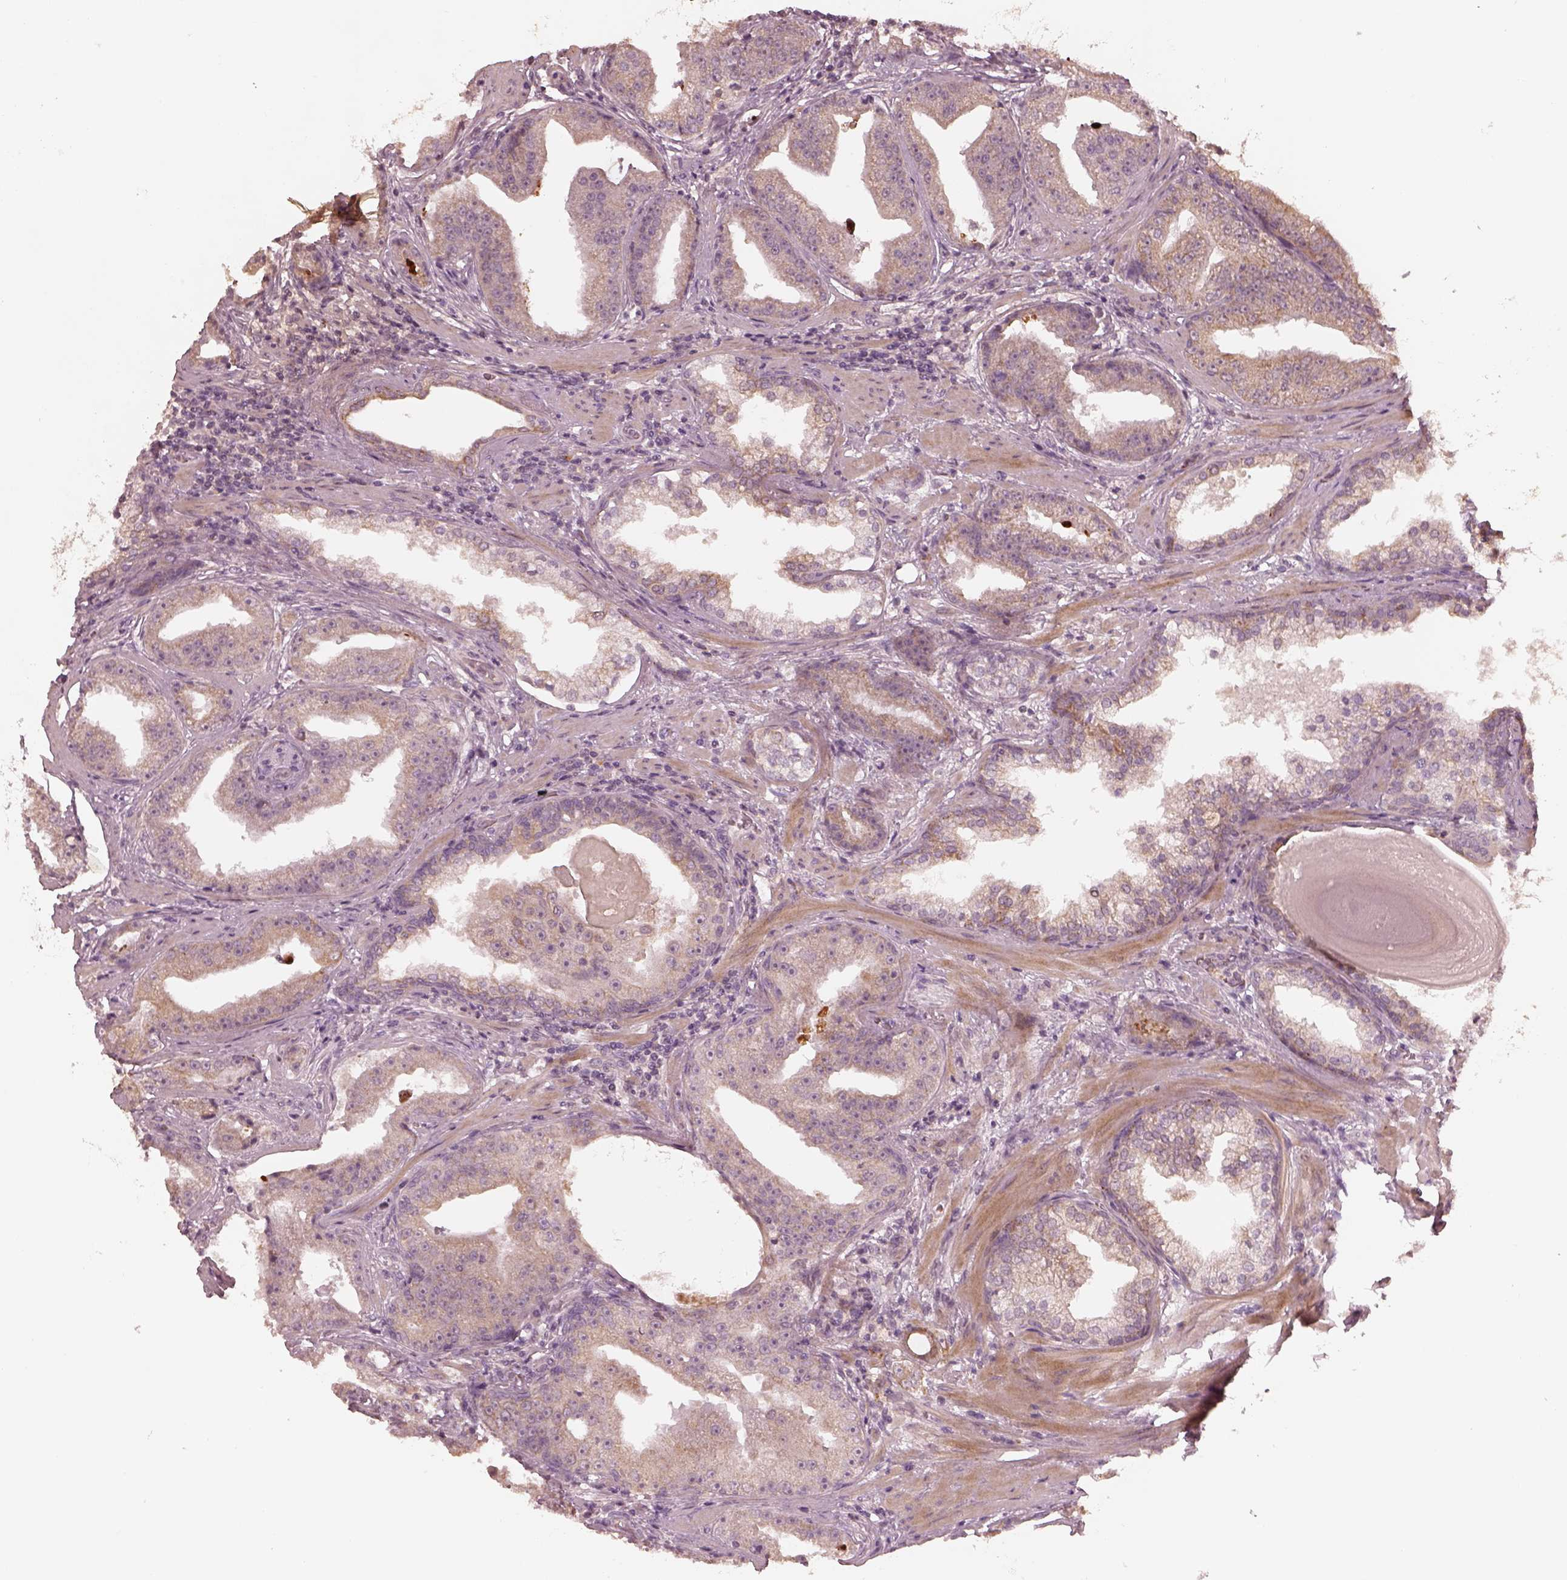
{"staining": {"intensity": "weak", "quantity": "25%-75%", "location": "cytoplasmic/membranous"}, "tissue": "prostate cancer", "cell_type": "Tumor cells", "image_type": "cancer", "snomed": [{"axis": "morphology", "description": "Adenocarcinoma, Low grade"}, {"axis": "topography", "description": "Prostate"}], "caption": "A brown stain highlights weak cytoplasmic/membranous staining of a protein in prostate cancer (adenocarcinoma (low-grade)) tumor cells.", "gene": "SLC25A46", "patient": {"sex": "male", "age": 62}}